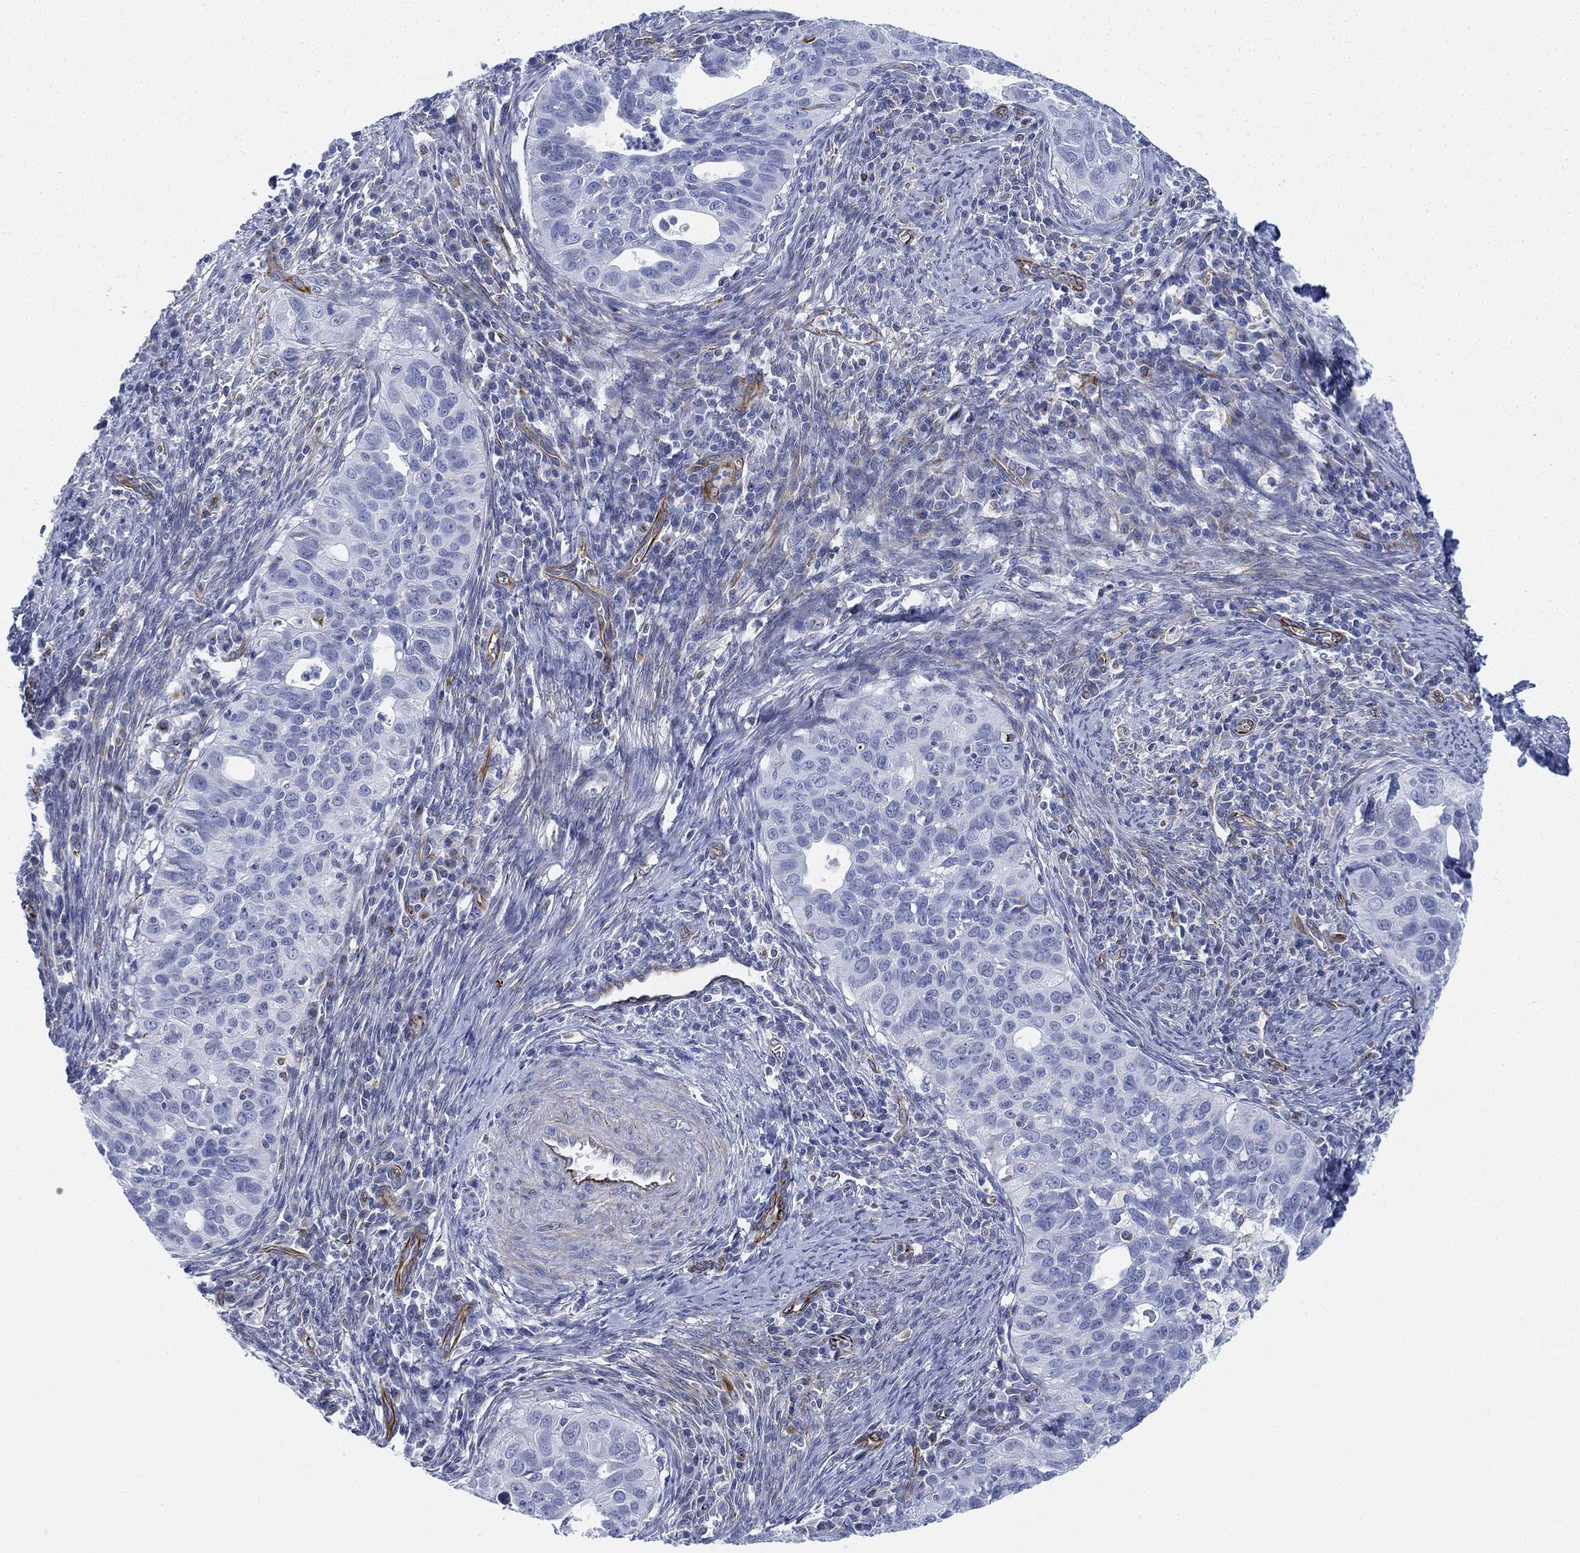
{"staining": {"intensity": "negative", "quantity": "none", "location": "none"}, "tissue": "cervical cancer", "cell_type": "Tumor cells", "image_type": "cancer", "snomed": [{"axis": "morphology", "description": "Squamous cell carcinoma, NOS"}, {"axis": "topography", "description": "Cervix"}], "caption": "This is an IHC photomicrograph of human cervical cancer. There is no staining in tumor cells.", "gene": "PSKH2", "patient": {"sex": "female", "age": 26}}